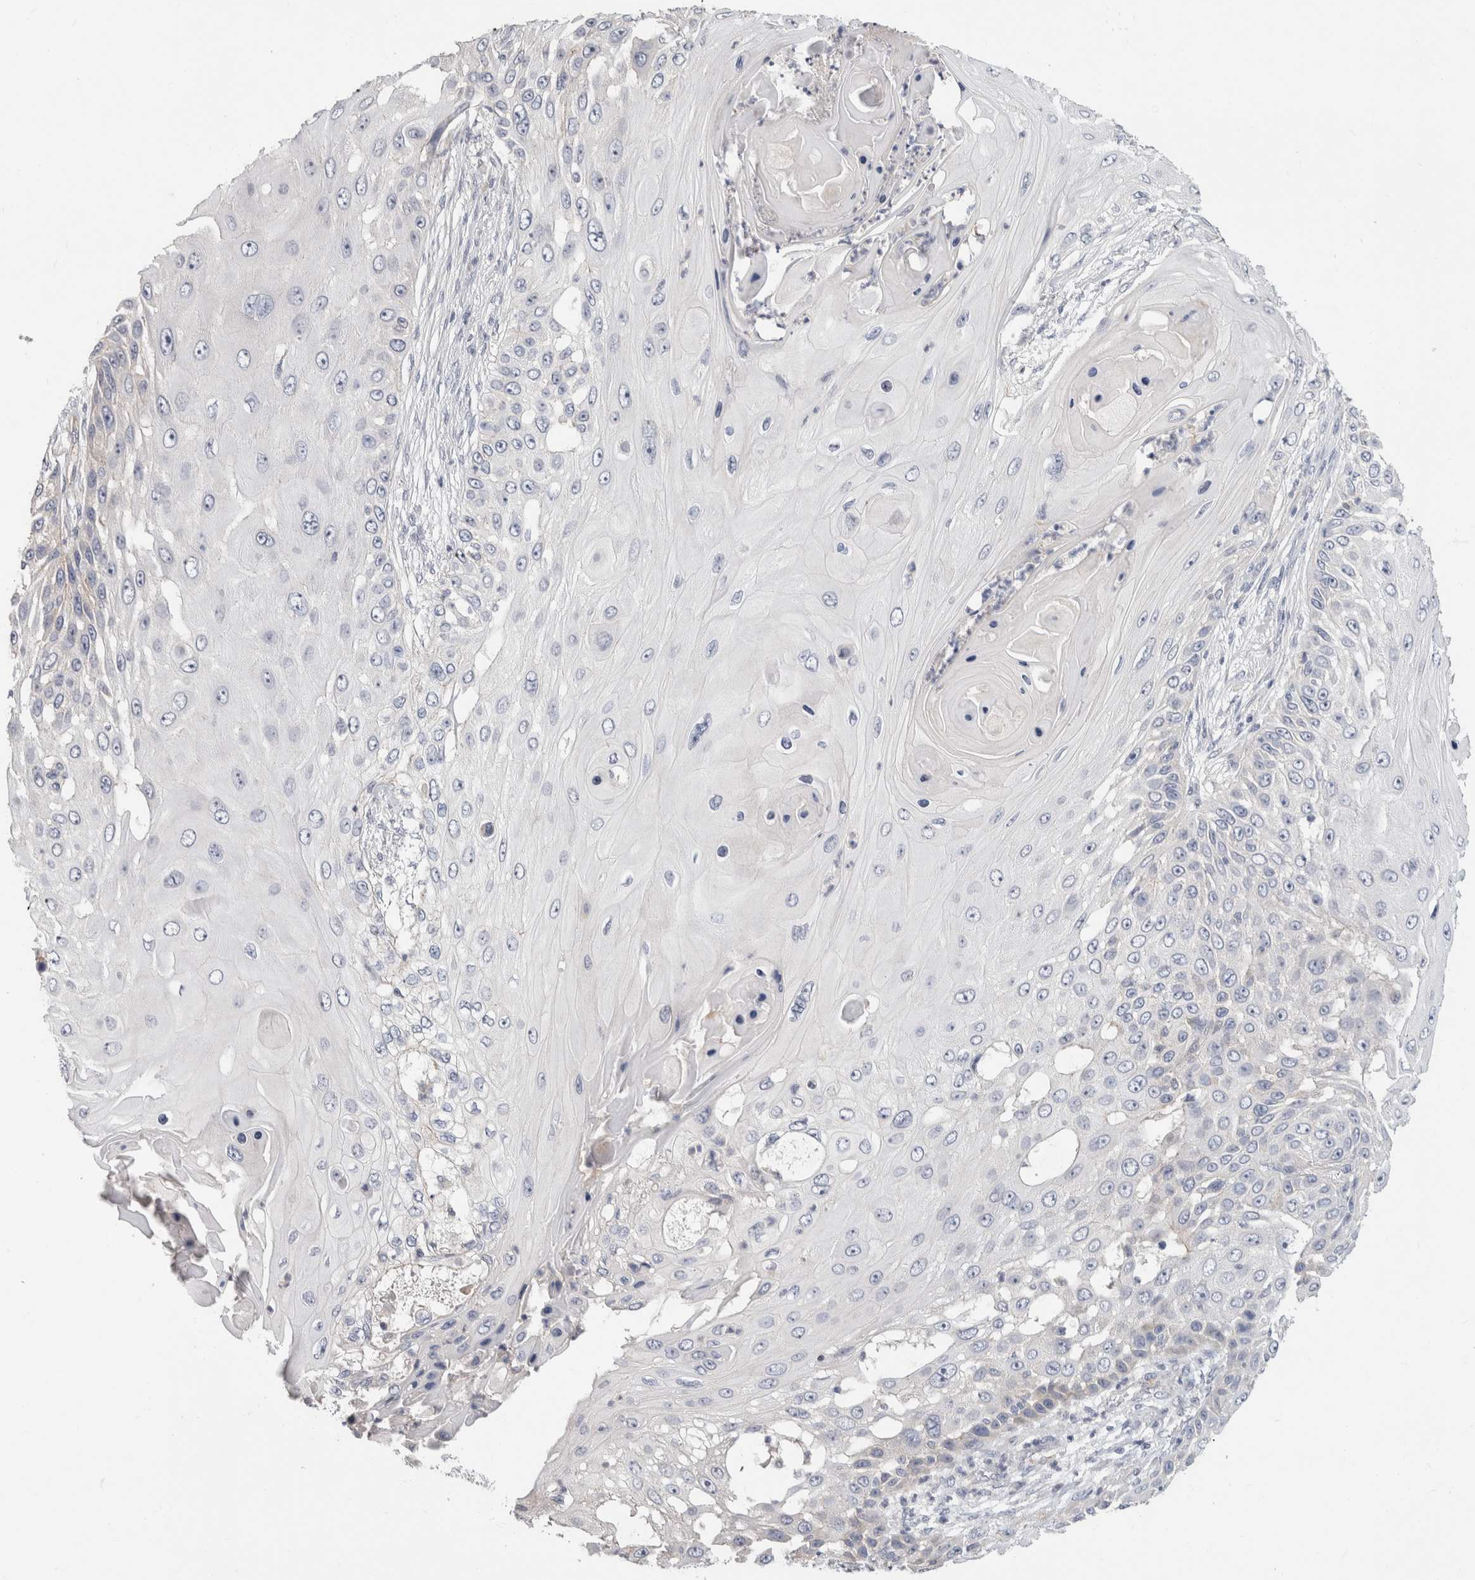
{"staining": {"intensity": "negative", "quantity": "none", "location": "none"}, "tissue": "skin cancer", "cell_type": "Tumor cells", "image_type": "cancer", "snomed": [{"axis": "morphology", "description": "Squamous cell carcinoma, NOS"}, {"axis": "topography", "description": "Skin"}], "caption": "Photomicrograph shows no protein expression in tumor cells of skin squamous cell carcinoma tissue.", "gene": "AFP", "patient": {"sex": "female", "age": 44}}